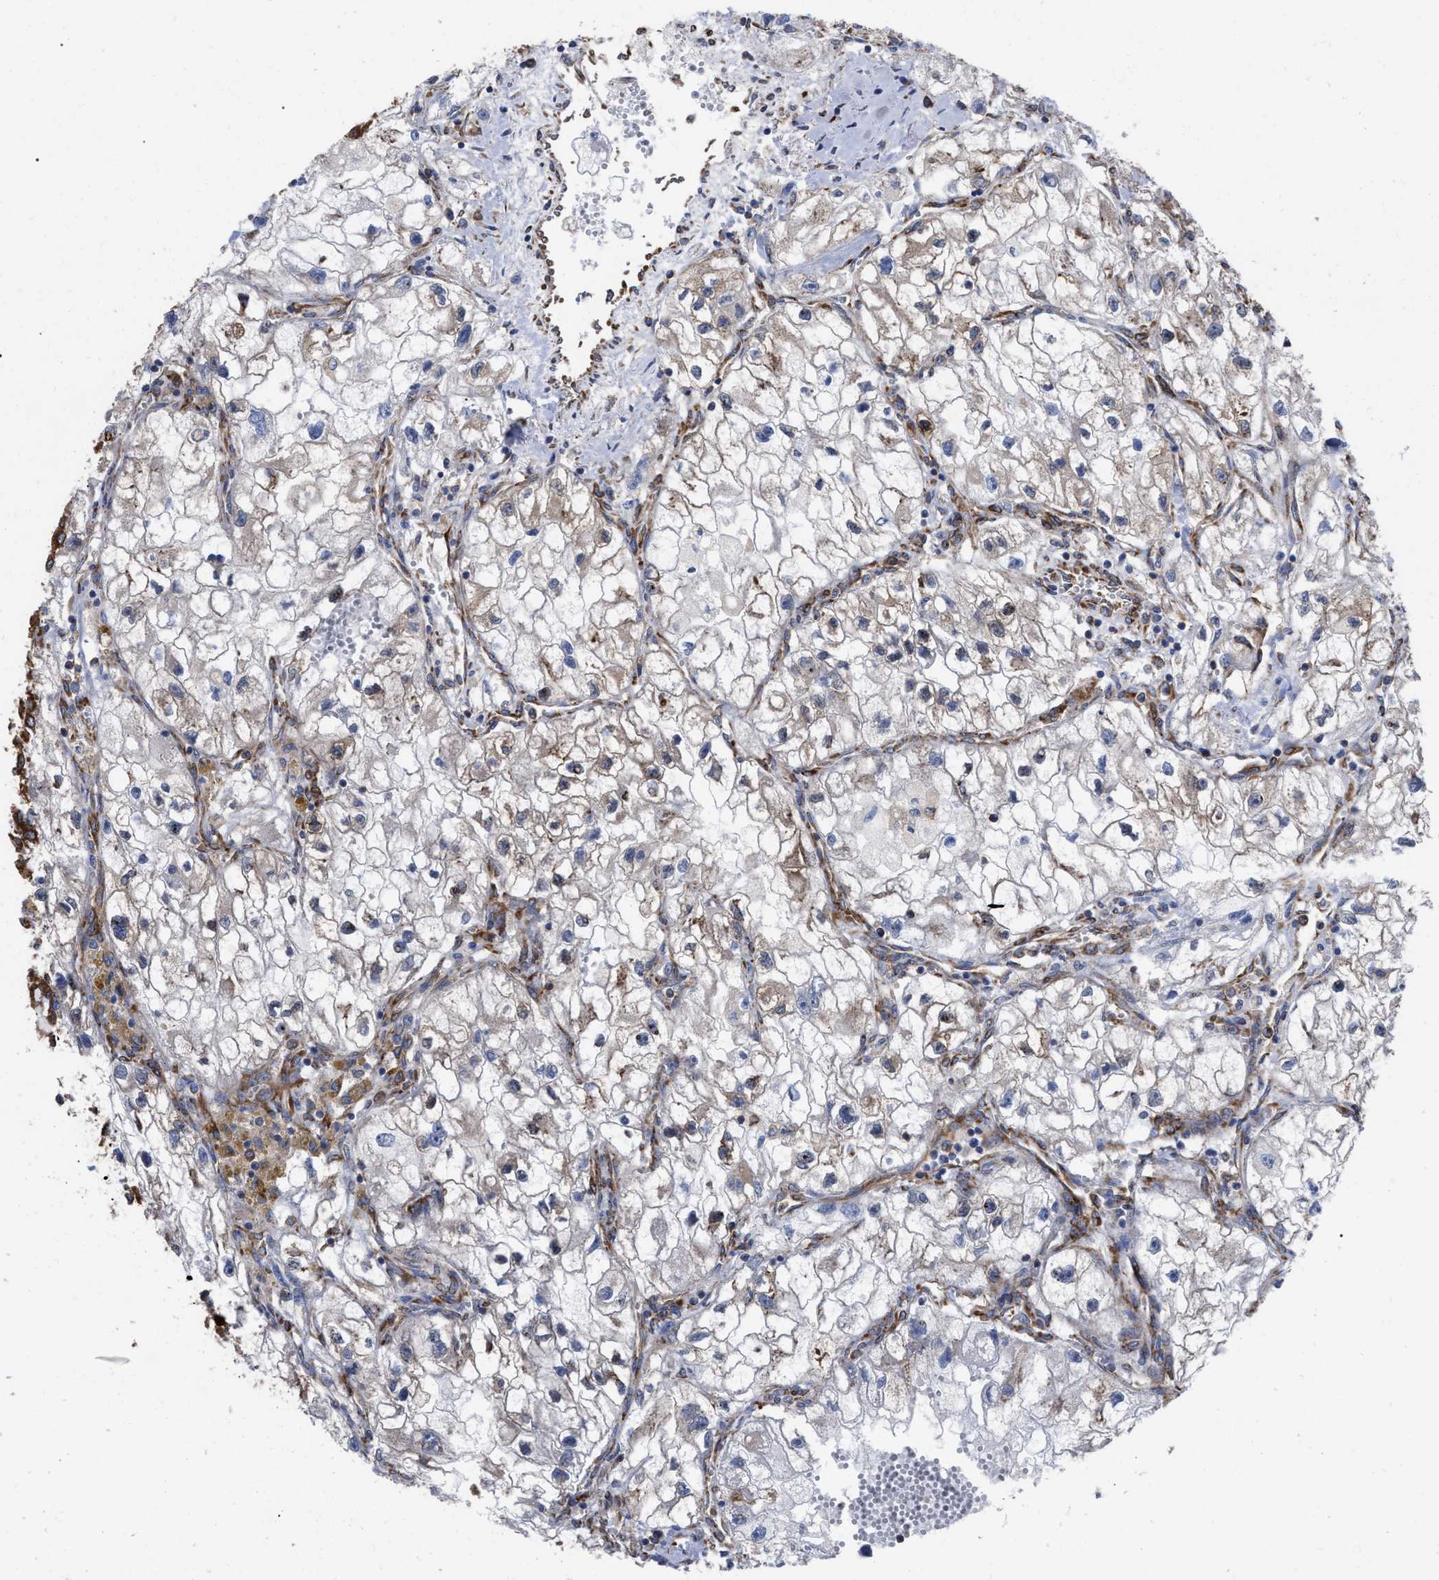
{"staining": {"intensity": "weak", "quantity": "25%-75%", "location": "cytoplasmic/membranous"}, "tissue": "renal cancer", "cell_type": "Tumor cells", "image_type": "cancer", "snomed": [{"axis": "morphology", "description": "Adenocarcinoma, NOS"}, {"axis": "topography", "description": "Kidney"}], "caption": "Weak cytoplasmic/membranous staining is identified in approximately 25%-75% of tumor cells in adenocarcinoma (renal). (IHC, brightfield microscopy, high magnification).", "gene": "FAM120A", "patient": {"sex": "female", "age": 70}}